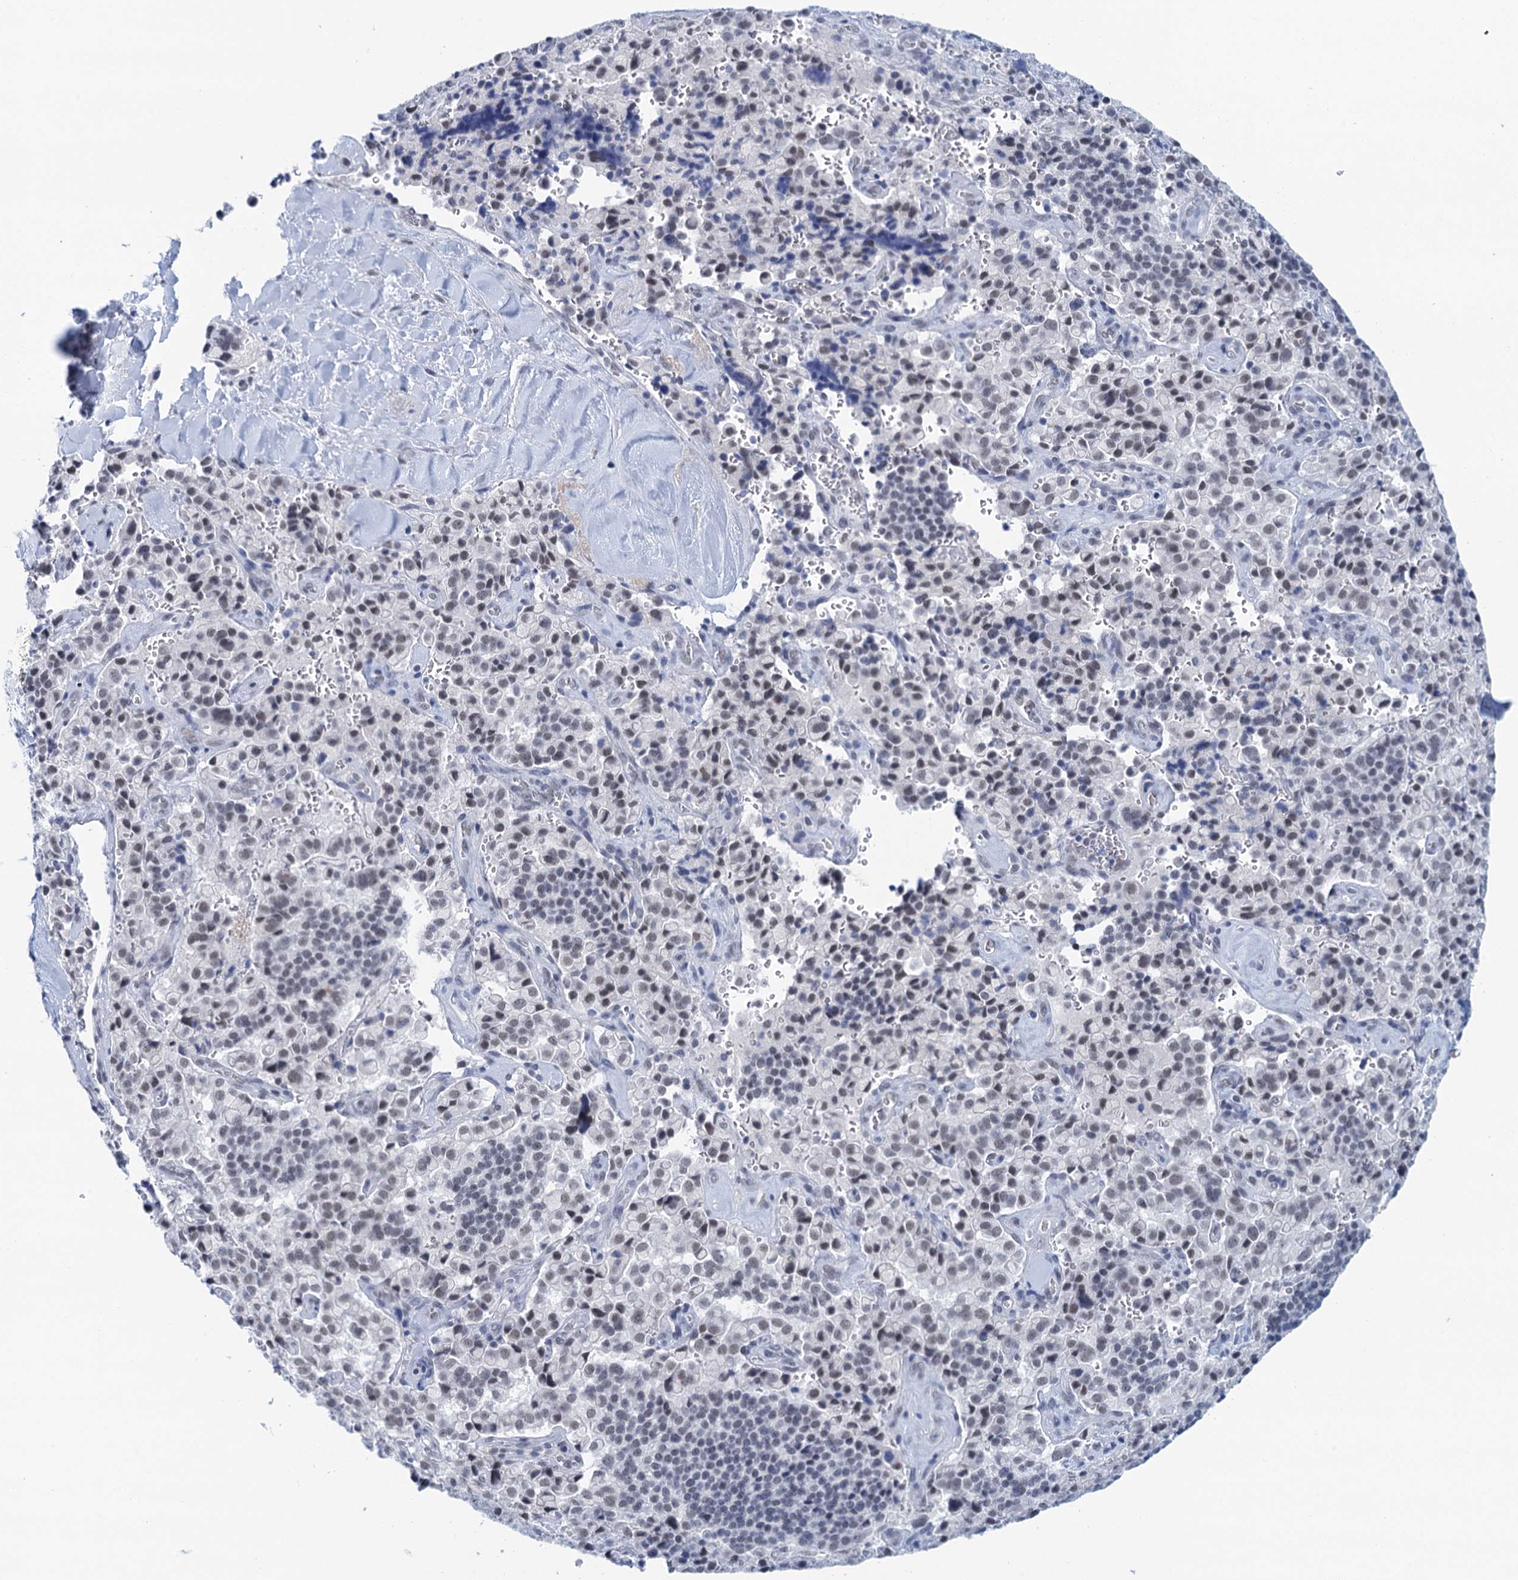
{"staining": {"intensity": "weak", "quantity": "25%-75%", "location": "nuclear"}, "tissue": "pancreatic cancer", "cell_type": "Tumor cells", "image_type": "cancer", "snomed": [{"axis": "morphology", "description": "Adenocarcinoma, NOS"}, {"axis": "topography", "description": "Pancreas"}], "caption": "DAB (3,3'-diaminobenzidine) immunohistochemical staining of adenocarcinoma (pancreatic) shows weak nuclear protein positivity in approximately 25%-75% of tumor cells.", "gene": "EPS8L1", "patient": {"sex": "male", "age": 65}}